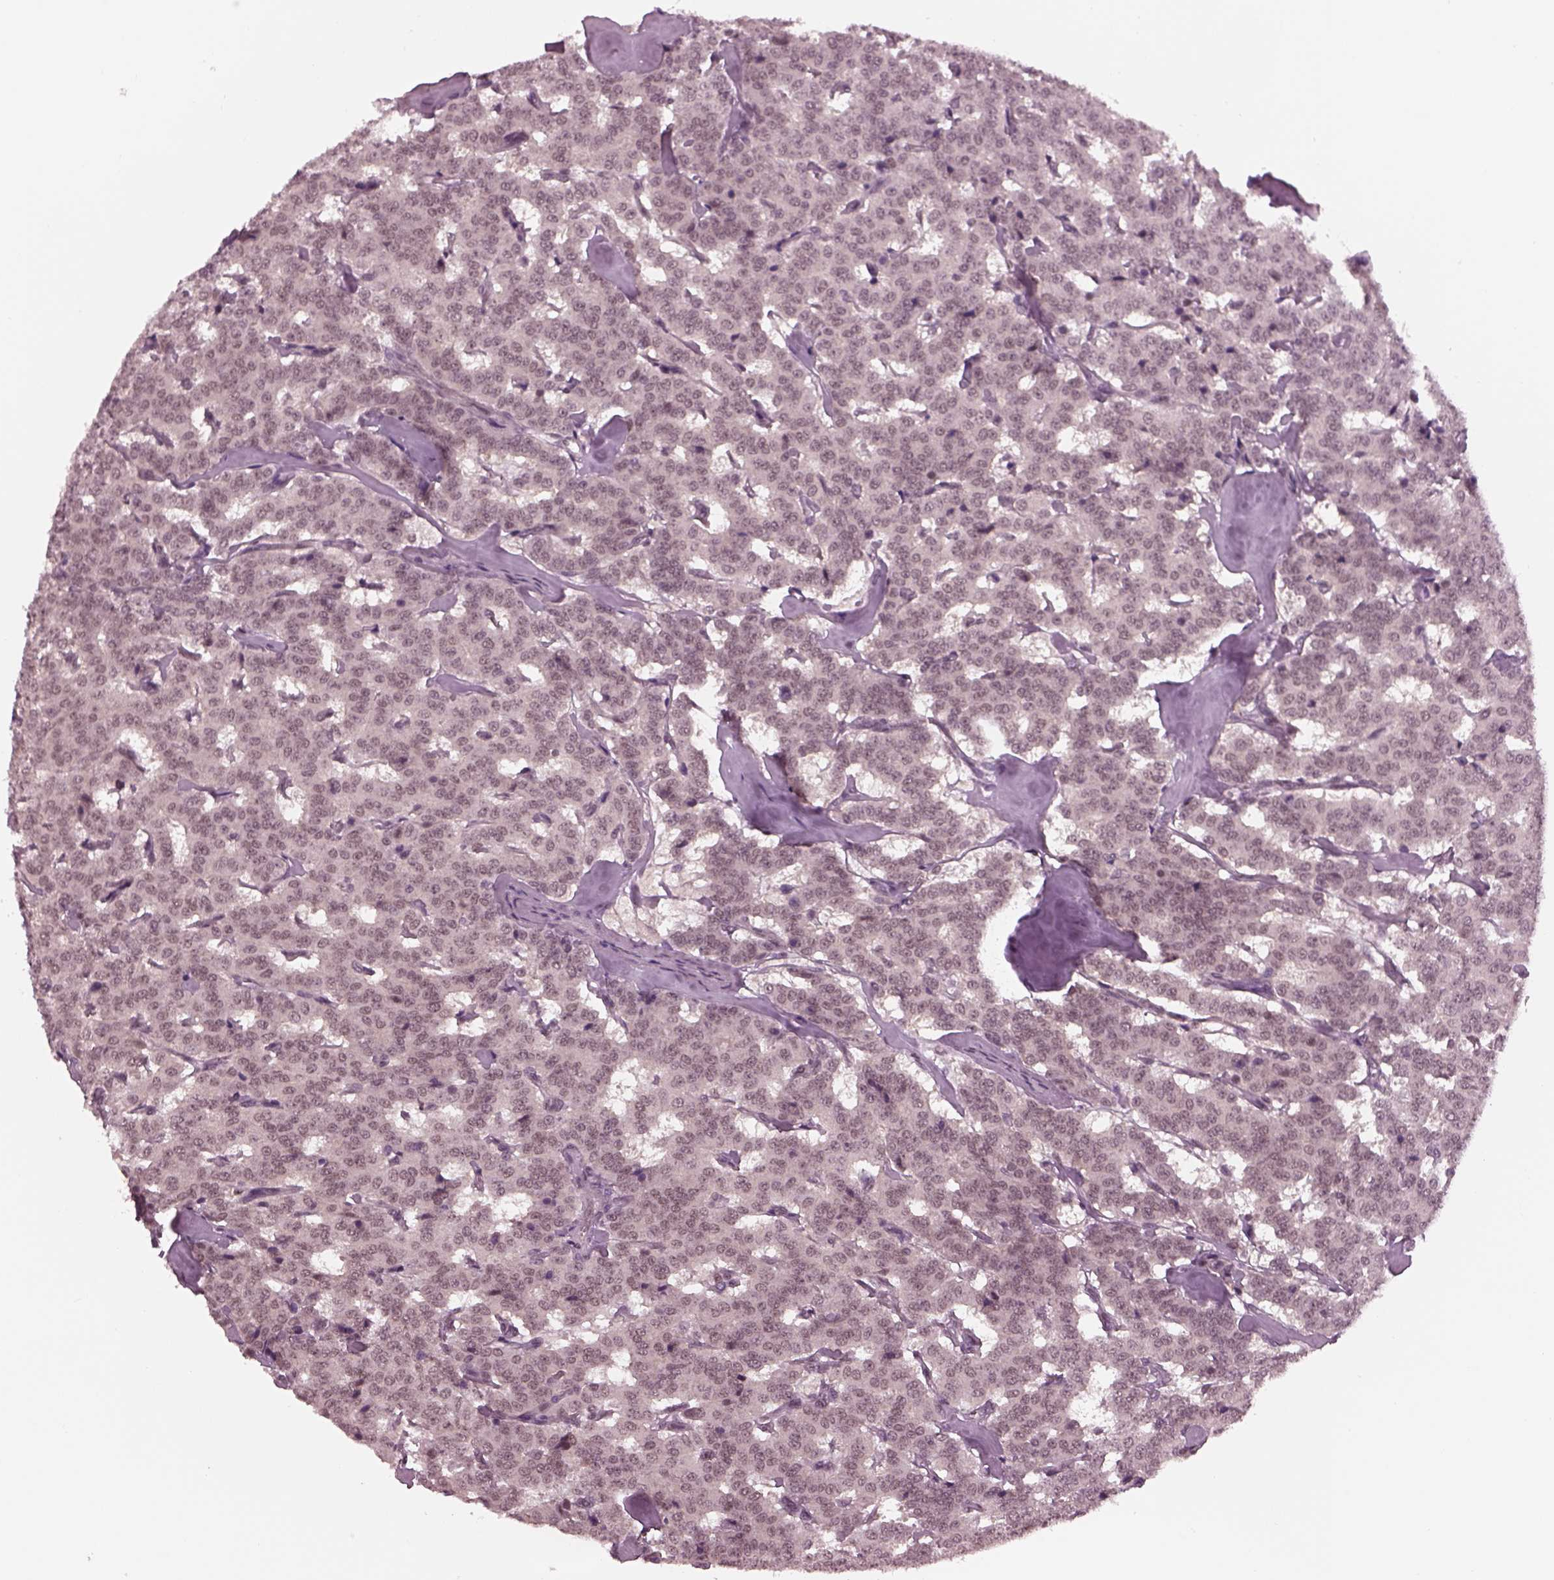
{"staining": {"intensity": "negative", "quantity": "none", "location": "none"}, "tissue": "carcinoid", "cell_type": "Tumor cells", "image_type": "cancer", "snomed": [{"axis": "morphology", "description": "Carcinoid, malignant, NOS"}, {"axis": "topography", "description": "Lung"}], "caption": "Immunohistochemistry (IHC) photomicrograph of human carcinoid (malignant) stained for a protein (brown), which reveals no staining in tumor cells. (Brightfield microscopy of DAB immunohistochemistry (IHC) at high magnification).", "gene": "RUVBL2", "patient": {"sex": "female", "age": 46}}